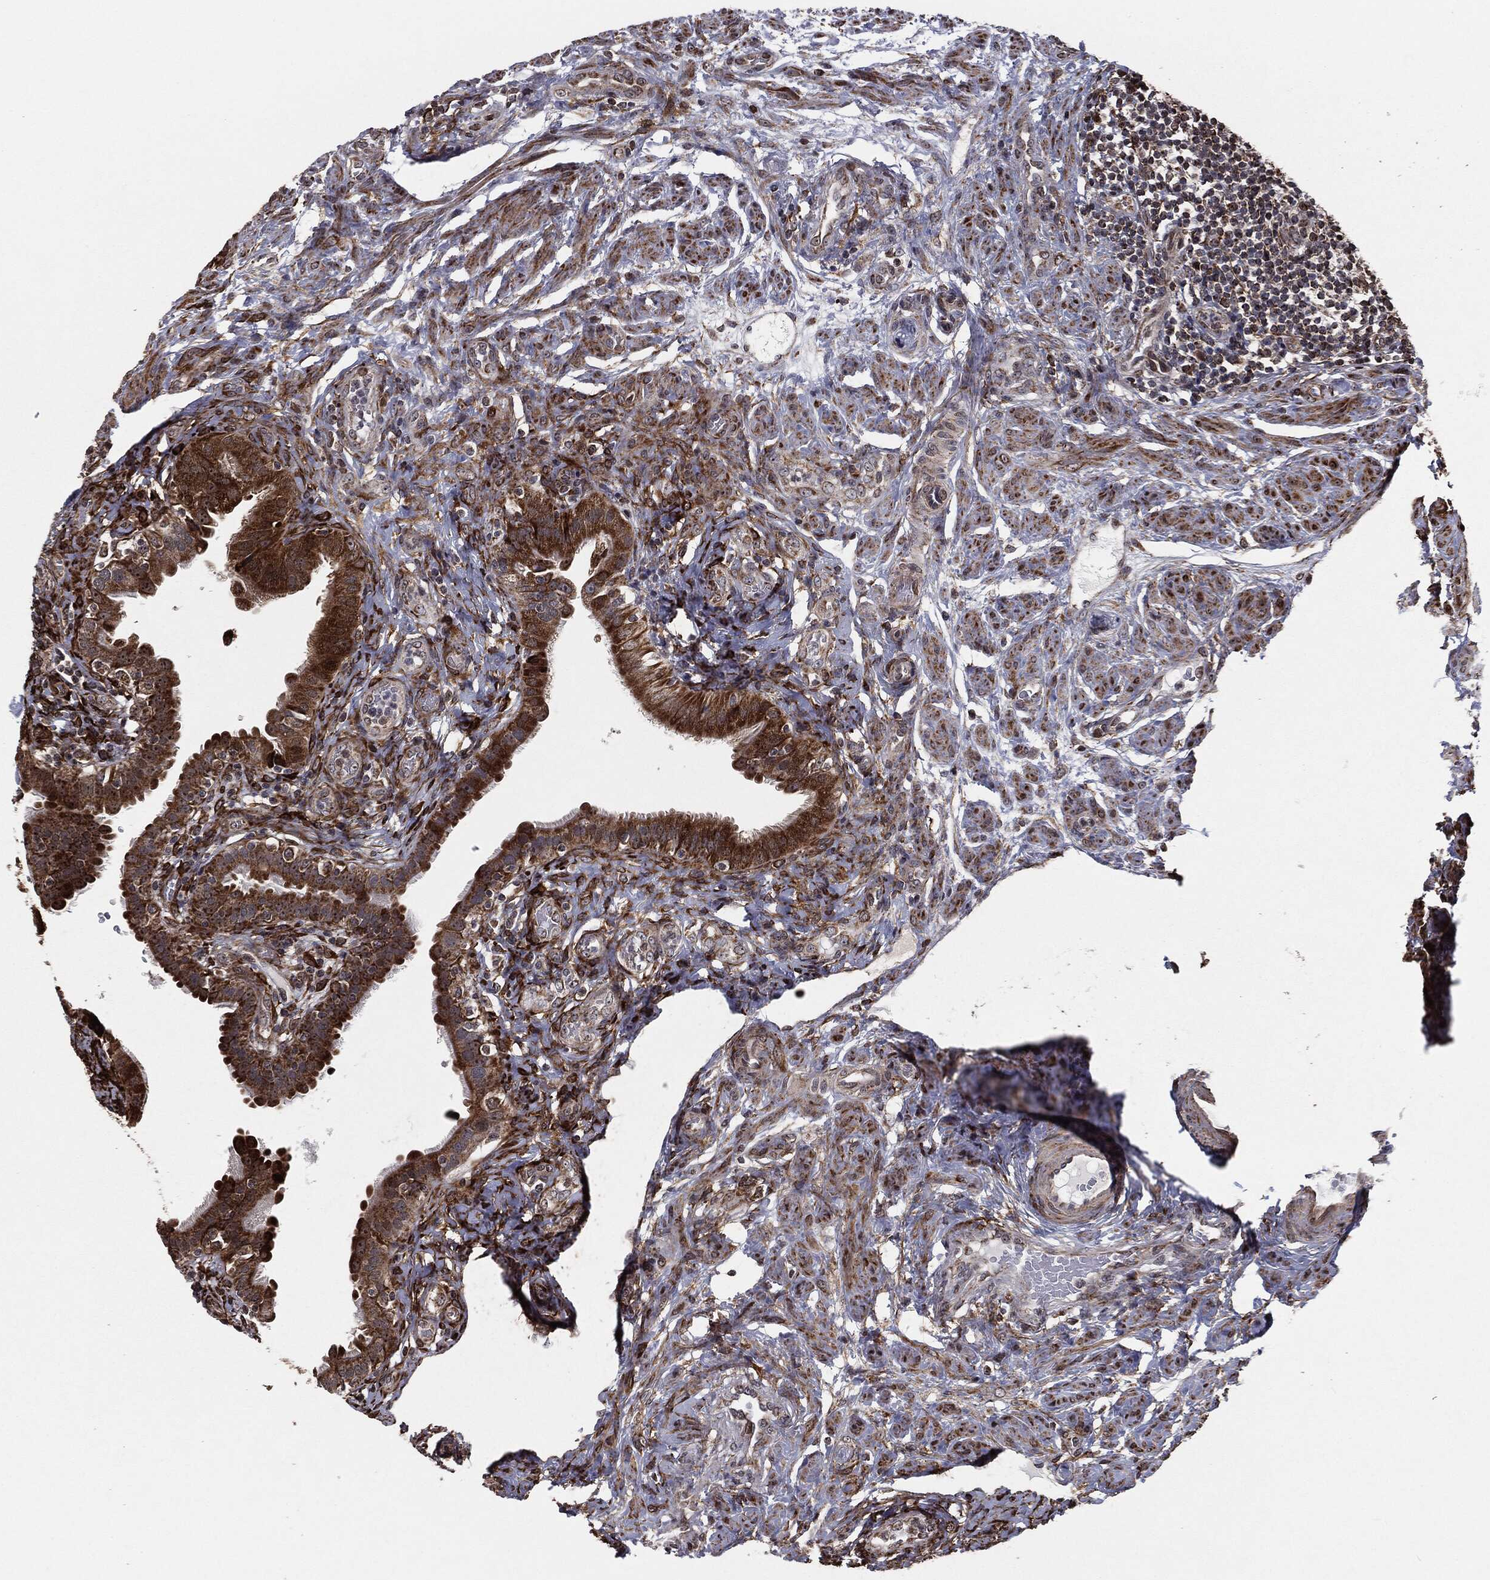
{"staining": {"intensity": "strong", "quantity": "25%-75%", "location": "cytoplasmic/membranous"}, "tissue": "fallopian tube", "cell_type": "Glandular cells", "image_type": "normal", "snomed": [{"axis": "morphology", "description": "Normal tissue, NOS"}, {"axis": "topography", "description": "Fallopian tube"}], "caption": "Protein positivity by immunohistochemistry shows strong cytoplasmic/membranous expression in approximately 25%-75% of glandular cells in benign fallopian tube.", "gene": "CHCHD2", "patient": {"sex": "female", "age": 41}}